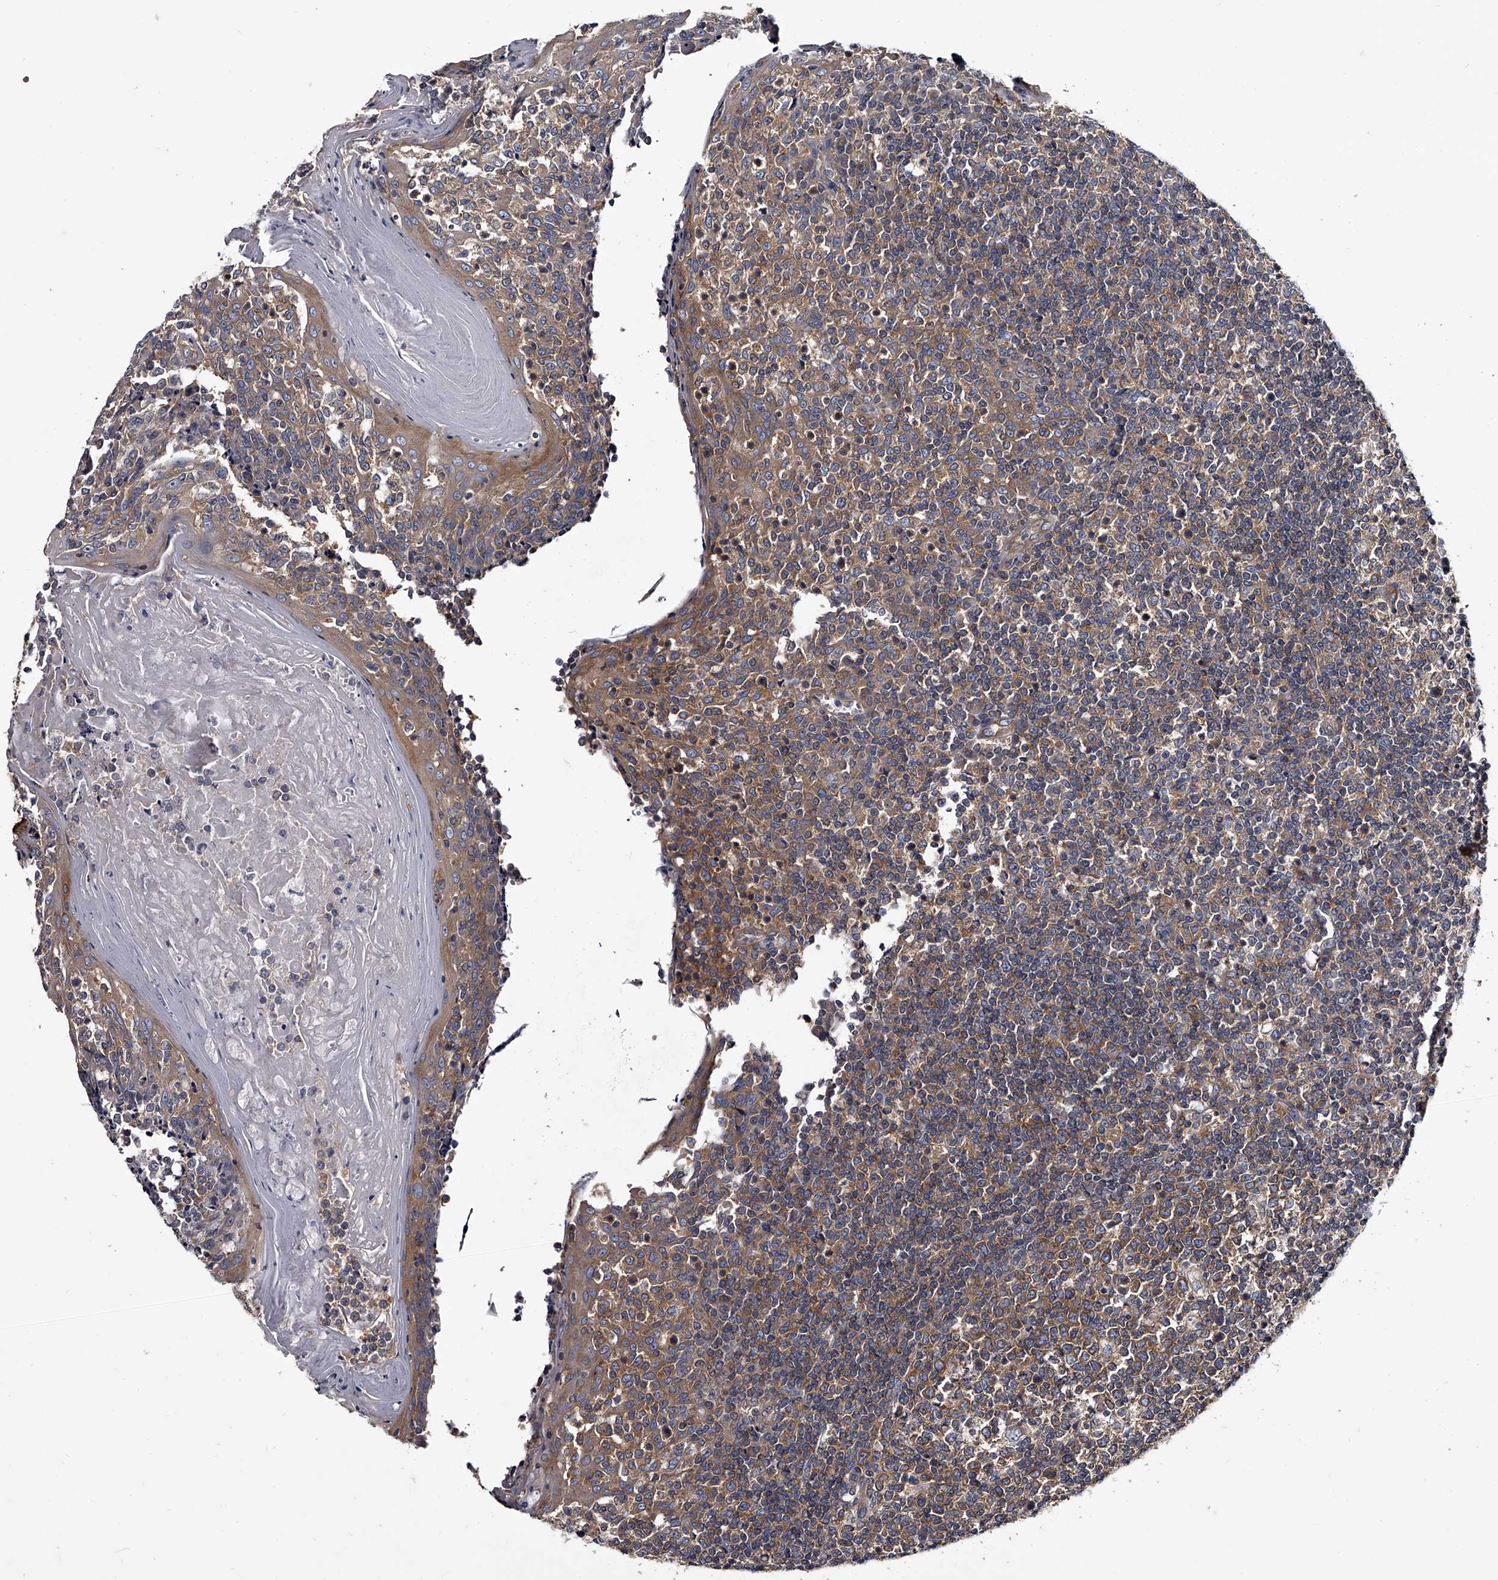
{"staining": {"intensity": "moderate", "quantity": "25%-75%", "location": "cytoplasmic/membranous"}, "tissue": "tonsil", "cell_type": "Germinal center cells", "image_type": "normal", "snomed": [{"axis": "morphology", "description": "Normal tissue, NOS"}, {"axis": "topography", "description": "Tonsil"}], "caption": "Normal tonsil was stained to show a protein in brown. There is medium levels of moderate cytoplasmic/membranous staining in approximately 25%-75% of germinal center cells. (DAB (3,3'-diaminobenzidine) IHC with brightfield microscopy, high magnification).", "gene": "GAPVD1", "patient": {"sex": "female", "age": 19}}